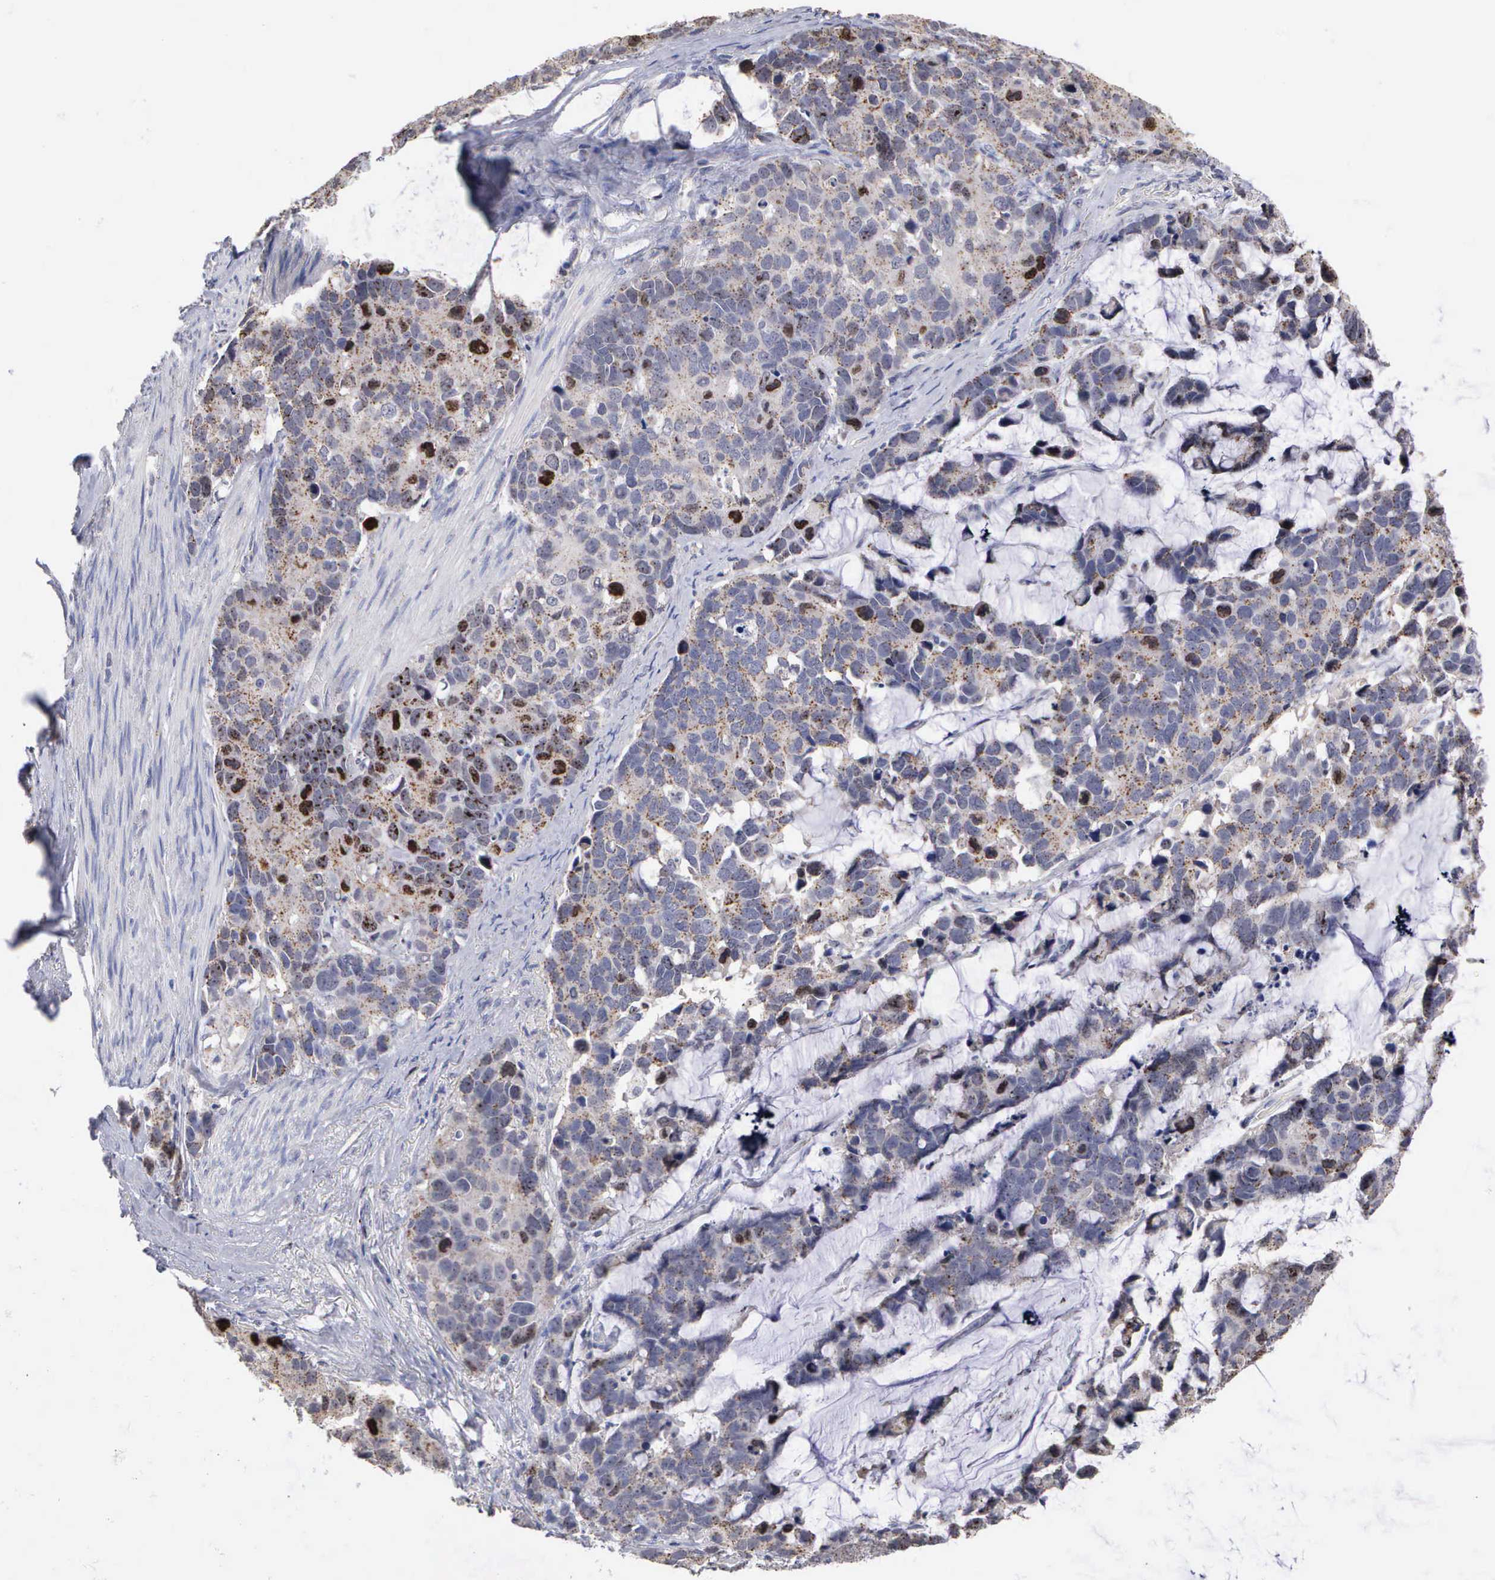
{"staining": {"intensity": "moderate", "quantity": "25%-75%", "location": "cytoplasmic/membranous,nuclear"}, "tissue": "stomach cancer", "cell_type": "Tumor cells", "image_type": "cancer", "snomed": [{"axis": "morphology", "description": "Adenocarcinoma, NOS"}, {"axis": "topography", "description": "Stomach, upper"}], "caption": "Immunohistochemical staining of human stomach adenocarcinoma displays moderate cytoplasmic/membranous and nuclear protein expression in about 25%-75% of tumor cells.", "gene": "KDM6A", "patient": {"sex": "male", "age": 71}}